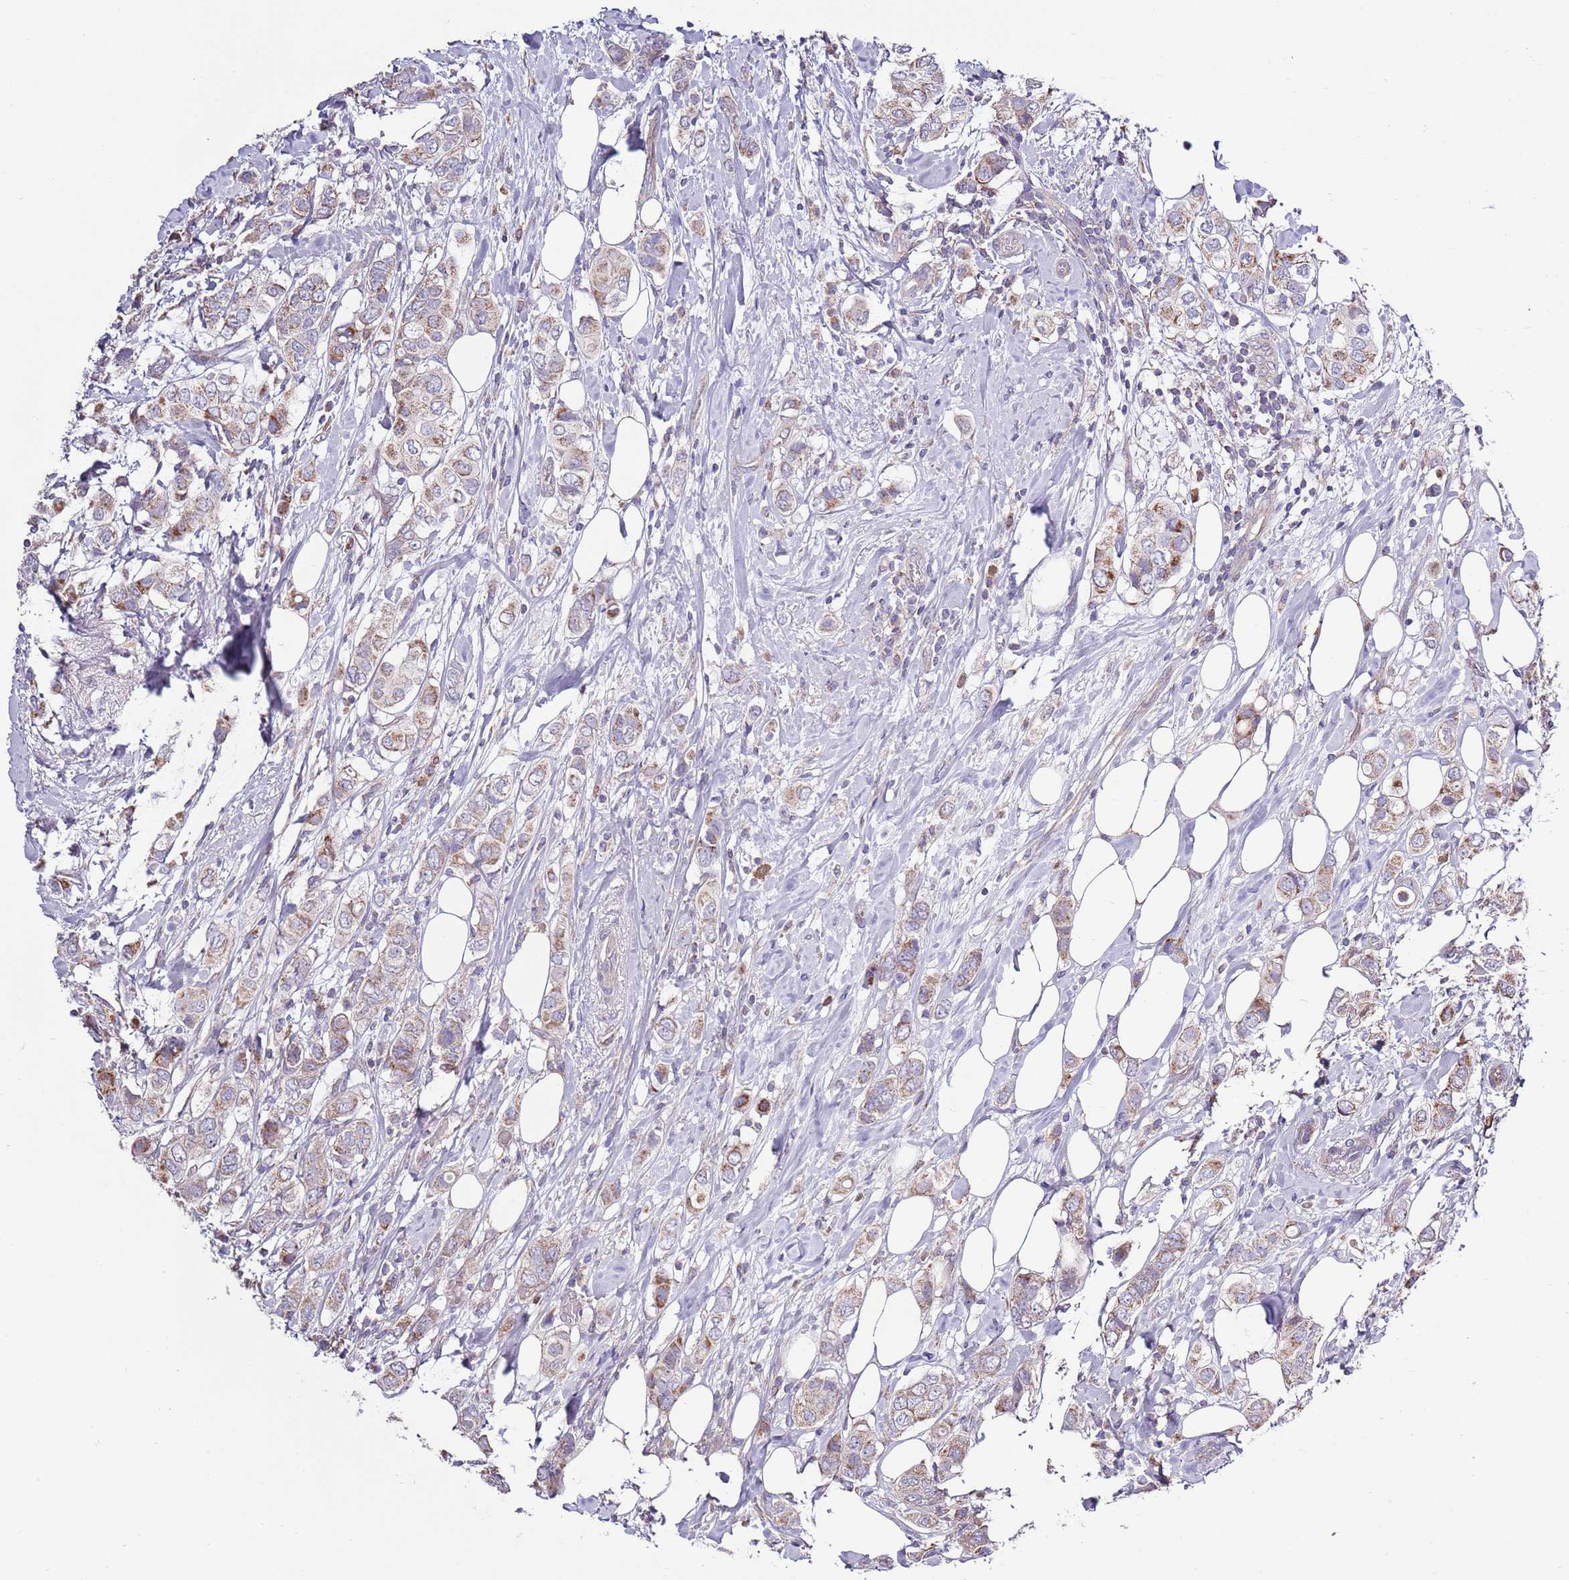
{"staining": {"intensity": "moderate", "quantity": "<25%", "location": "cytoplasmic/membranous"}, "tissue": "breast cancer", "cell_type": "Tumor cells", "image_type": "cancer", "snomed": [{"axis": "morphology", "description": "Lobular carcinoma"}, {"axis": "topography", "description": "Breast"}], "caption": "Breast cancer (lobular carcinoma) was stained to show a protein in brown. There is low levels of moderate cytoplasmic/membranous expression in approximately <25% of tumor cells.", "gene": "SMG1", "patient": {"sex": "female", "age": 51}}